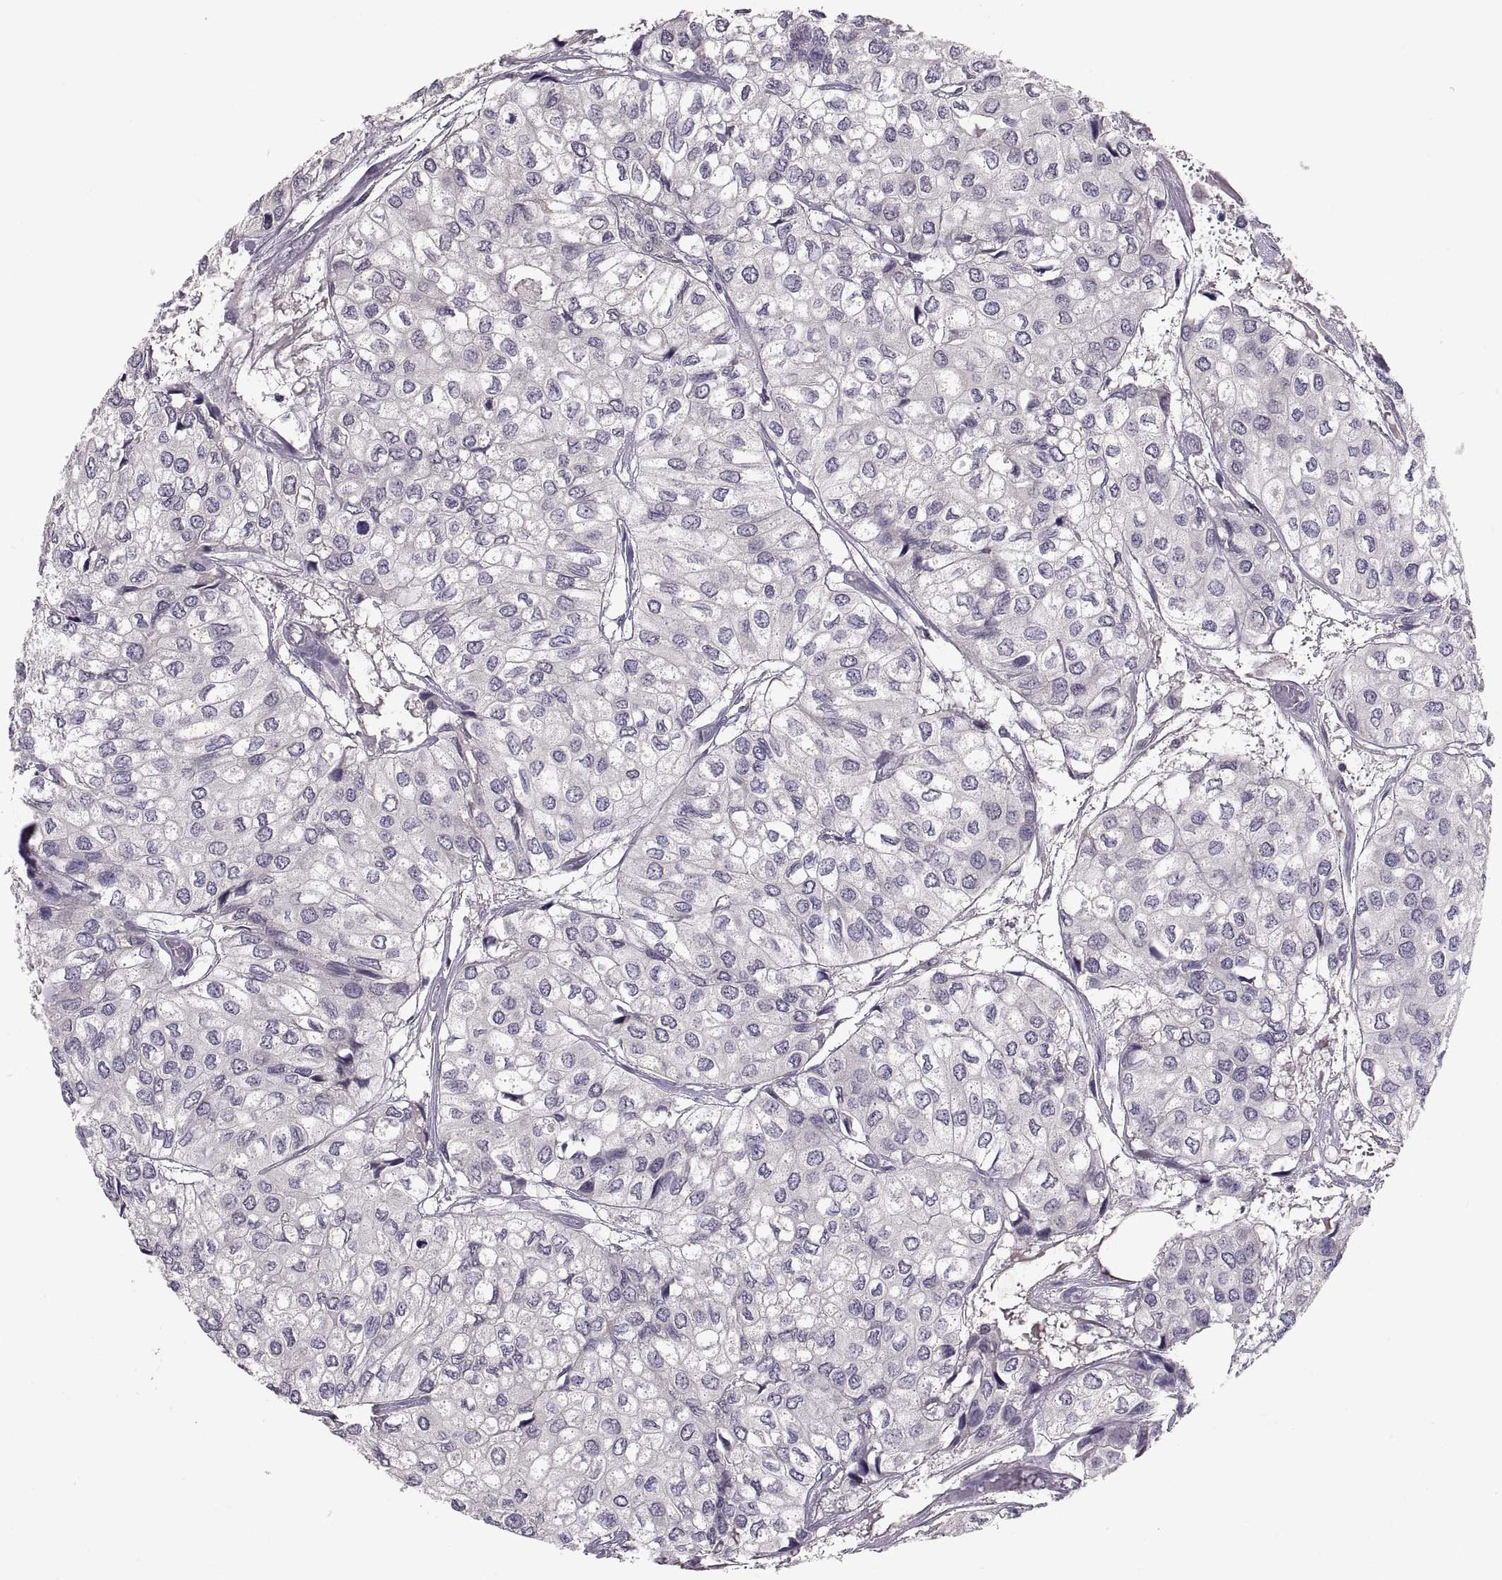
{"staining": {"intensity": "negative", "quantity": "none", "location": "none"}, "tissue": "urothelial cancer", "cell_type": "Tumor cells", "image_type": "cancer", "snomed": [{"axis": "morphology", "description": "Urothelial carcinoma, High grade"}, {"axis": "topography", "description": "Urinary bladder"}], "caption": "High power microscopy micrograph of an immunohistochemistry (IHC) image of urothelial cancer, revealing no significant staining in tumor cells.", "gene": "PAX2", "patient": {"sex": "male", "age": 73}}